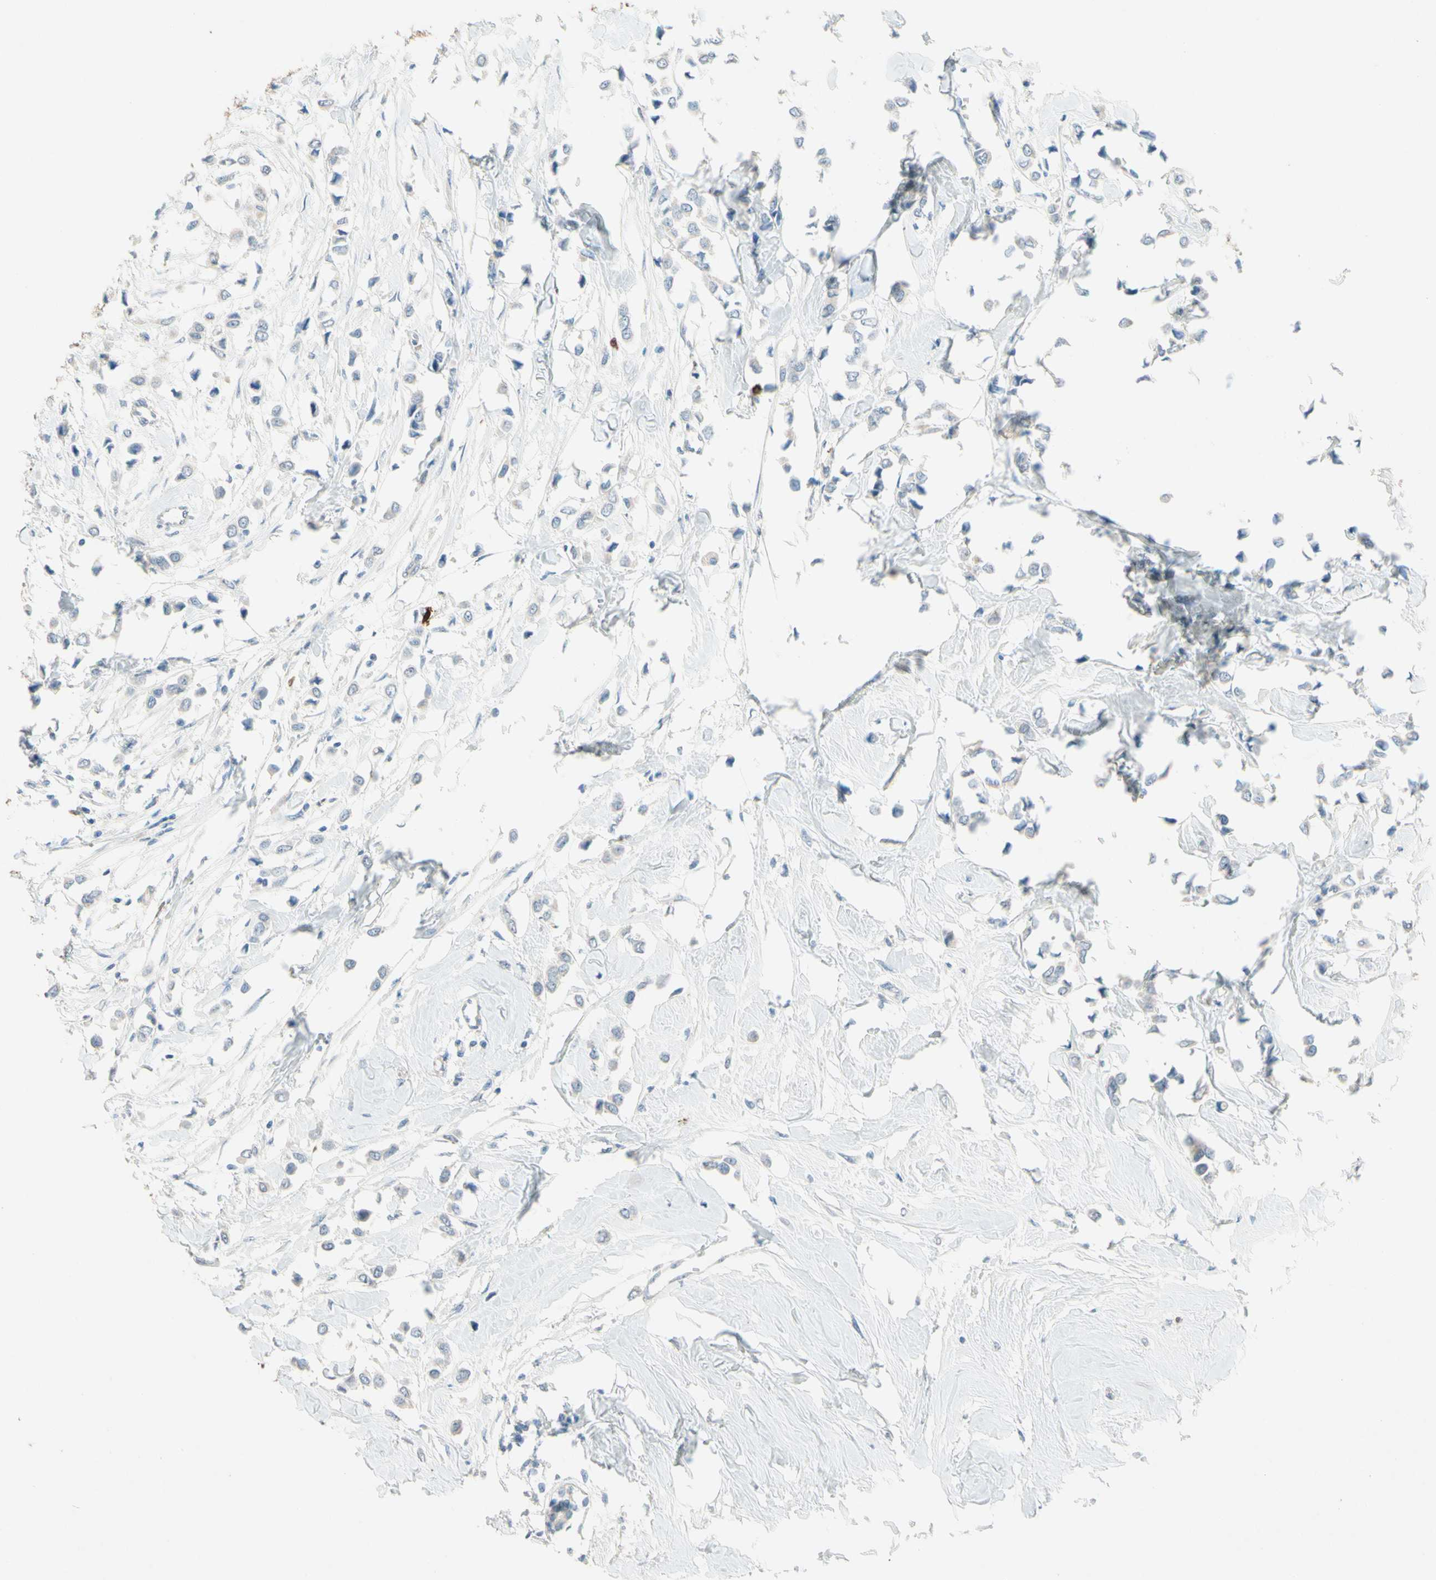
{"staining": {"intensity": "negative", "quantity": "none", "location": "none"}, "tissue": "breast cancer", "cell_type": "Tumor cells", "image_type": "cancer", "snomed": [{"axis": "morphology", "description": "Lobular carcinoma"}, {"axis": "topography", "description": "Breast"}], "caption": "Breast cancer was stained to show a protein in brown. There is no significant positivity in tumor cells.", "gene": "NFKBIZ", "patient": {"sex": "female", "age": 51}}